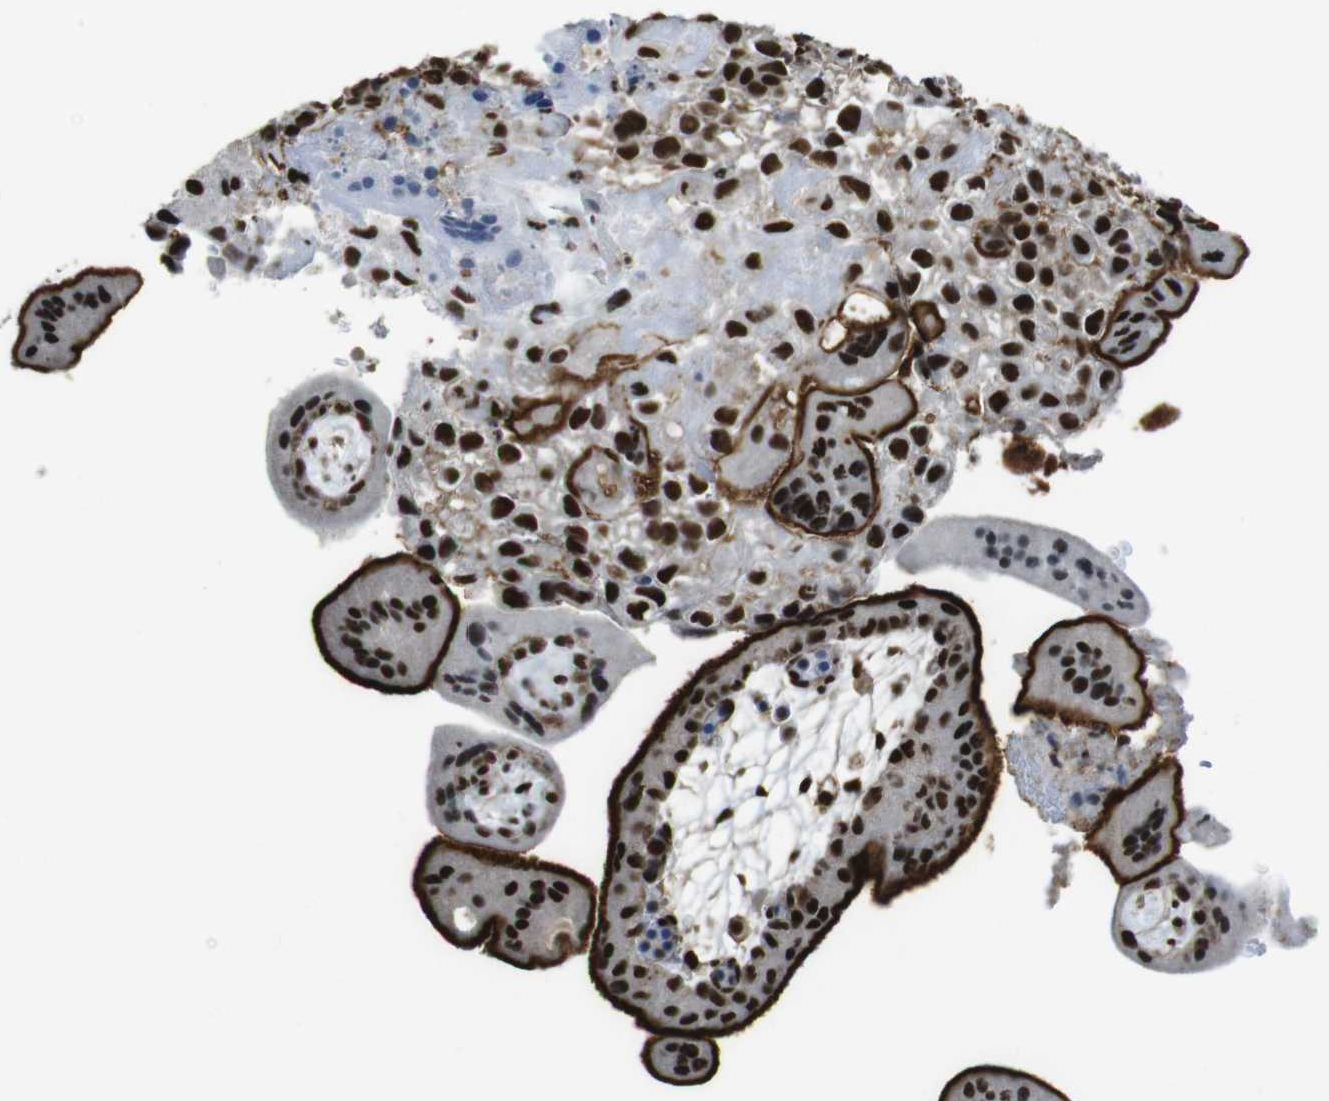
{"staining": {"intensity": "strong", "quantity": ">75%", "location": "cytoplasmic/membranous,nuclear"}, "tissue": "placenta", "cell_type": "Trophoblastic cells", "image_type": "normal", "snomed": [{"axis": "morphology", "description": "Normal tissue, NOS"}, {"axis": "topography", "description": "Placenta"}], "caption": "Human placenta stained for a protein (brown) shows strong cytoplasmic/membranous,nuclear positive expression in about >75% of trophoblastic cells.", "gene": "CSNK2B", "patient": {"sex": "female", "age": 35}}